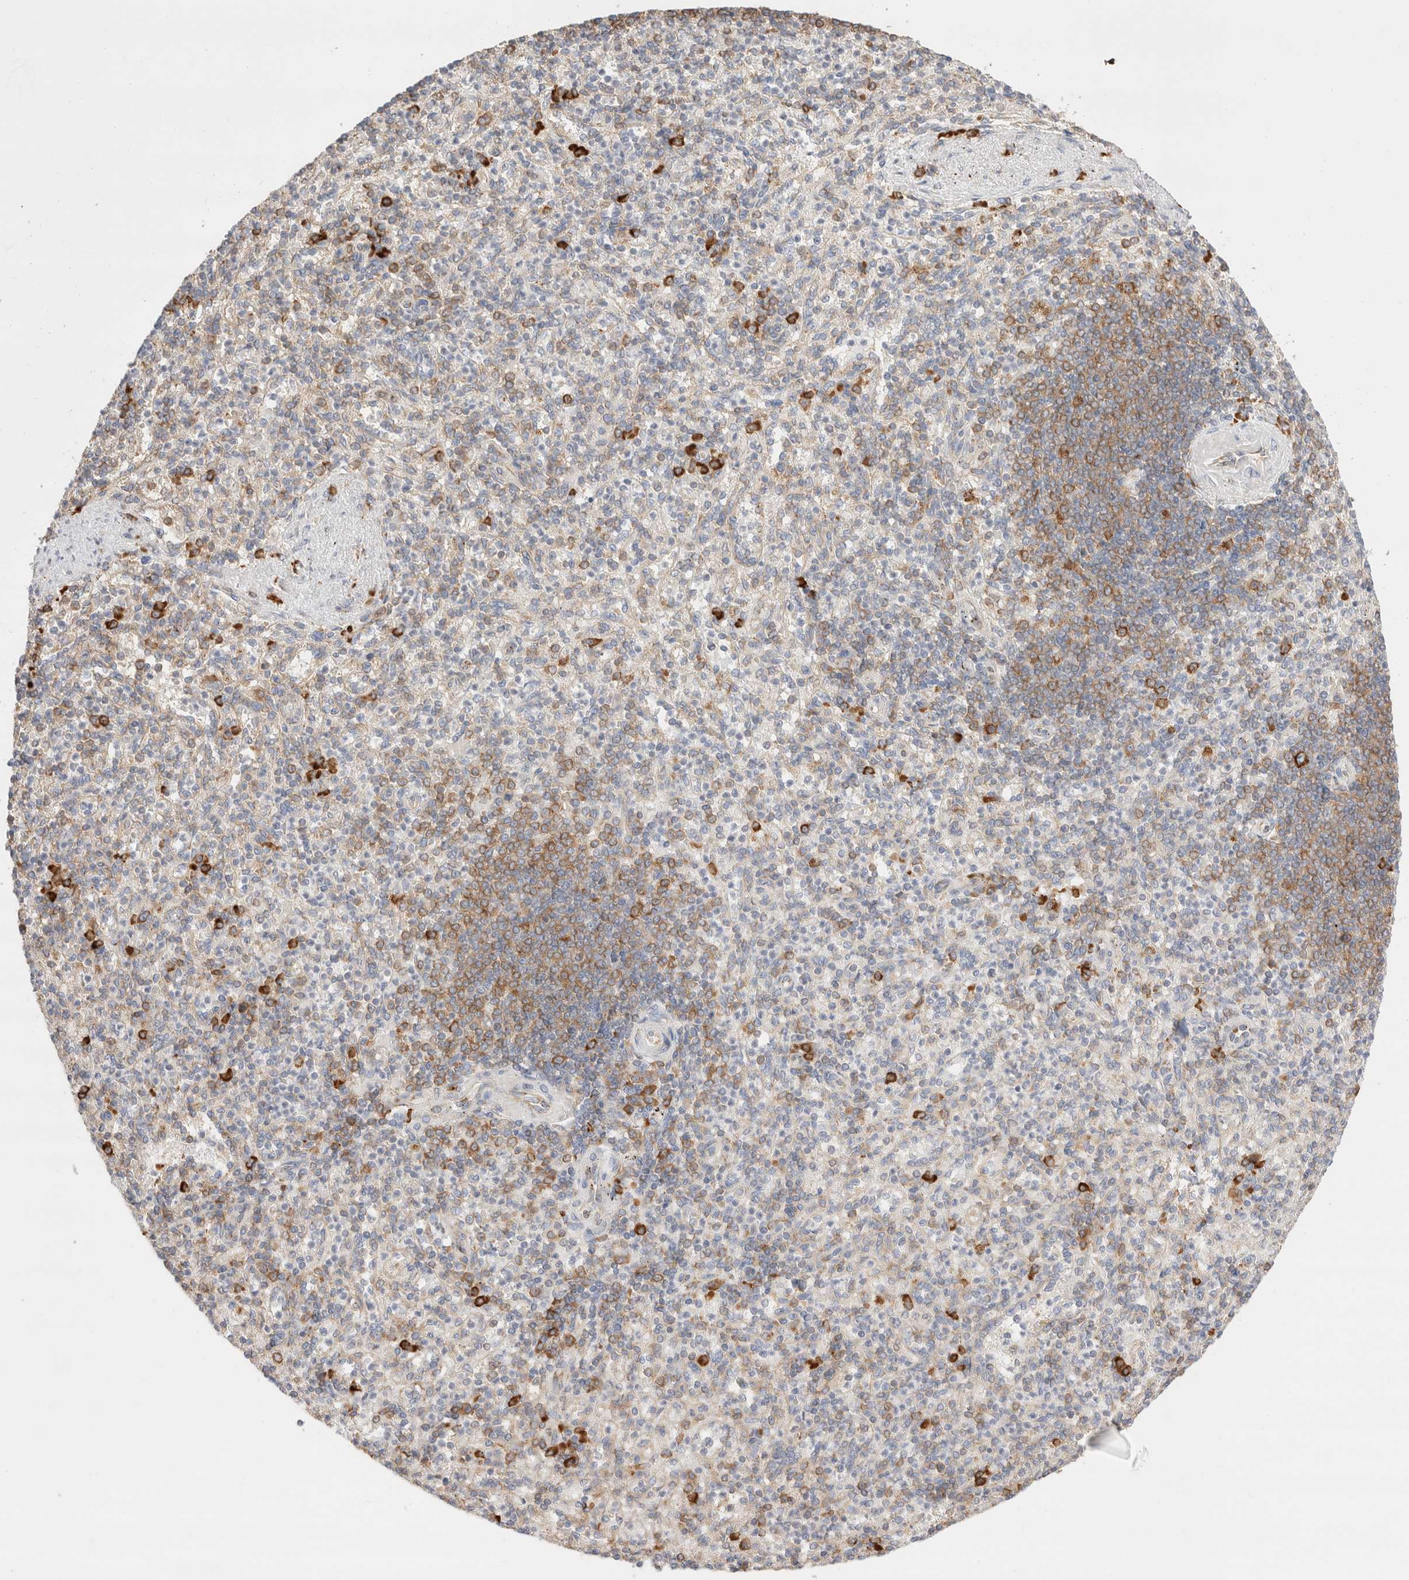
{"staining": {"intensity": "strong", "quantity": "<25%", "location": "cytoplasmic/membranous"}, "tissue": "spleen", "cell_type": "Cells in red pulp", "image_type": "normal", "snomed": [{"axis": "morphology", "description": "Normal tissue, NOS"}, {"axis": "topography", "description": "Spleen"}], "caption": "This image displays IHC staining of normal human spleen, with medium strong cytoplasmic/membranous positivity in about <25% of cells in red pulp.", "gene": "ZC2HC1A", "patient": {"sex": "female", "age": 74}}